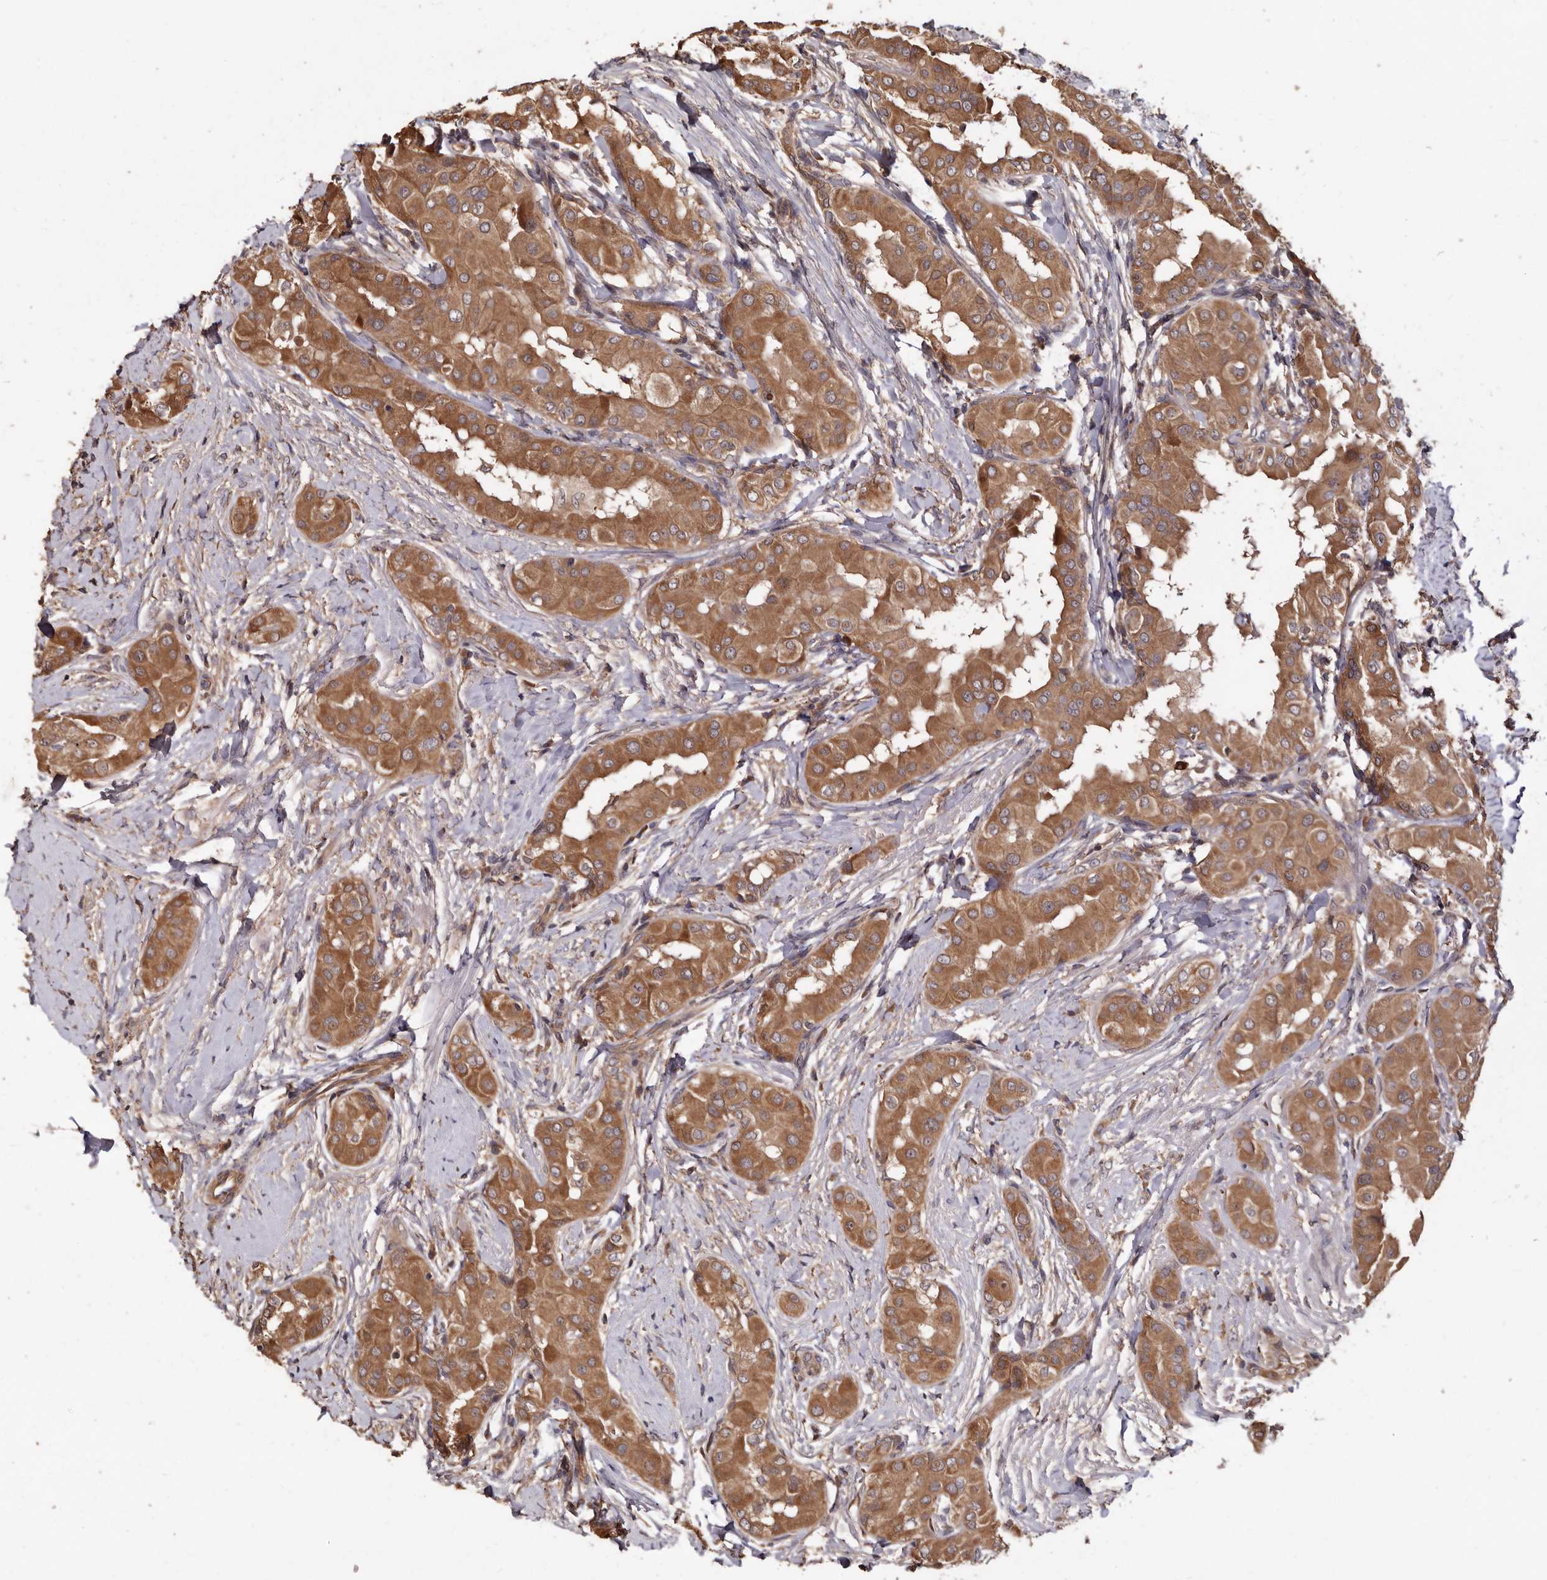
{"staining": {"intensity": "moderate", "quantity": ">75%", "location": "cytoplasmic/membranous"}, "tissue": "thyroid cancer", "cell_type": "Tumor cells", "image_type": "cancer", "snomed": [{"axis": "morphology", "description": "Papillary adenocarcinoma, NOS"}, {"axis": "topography", "description": "Thyroid gland"}], "caption": "A brown stain labels moderate cytoplasmic/membranous staining of a protein in human papillary adenocarcinoma (thyroid) tumor cells. (brown staining indicates protein expression, while blue staining denotes nuclei).", "gene": "COQ8B", "patient": {"sex": "male", "age": 33}}